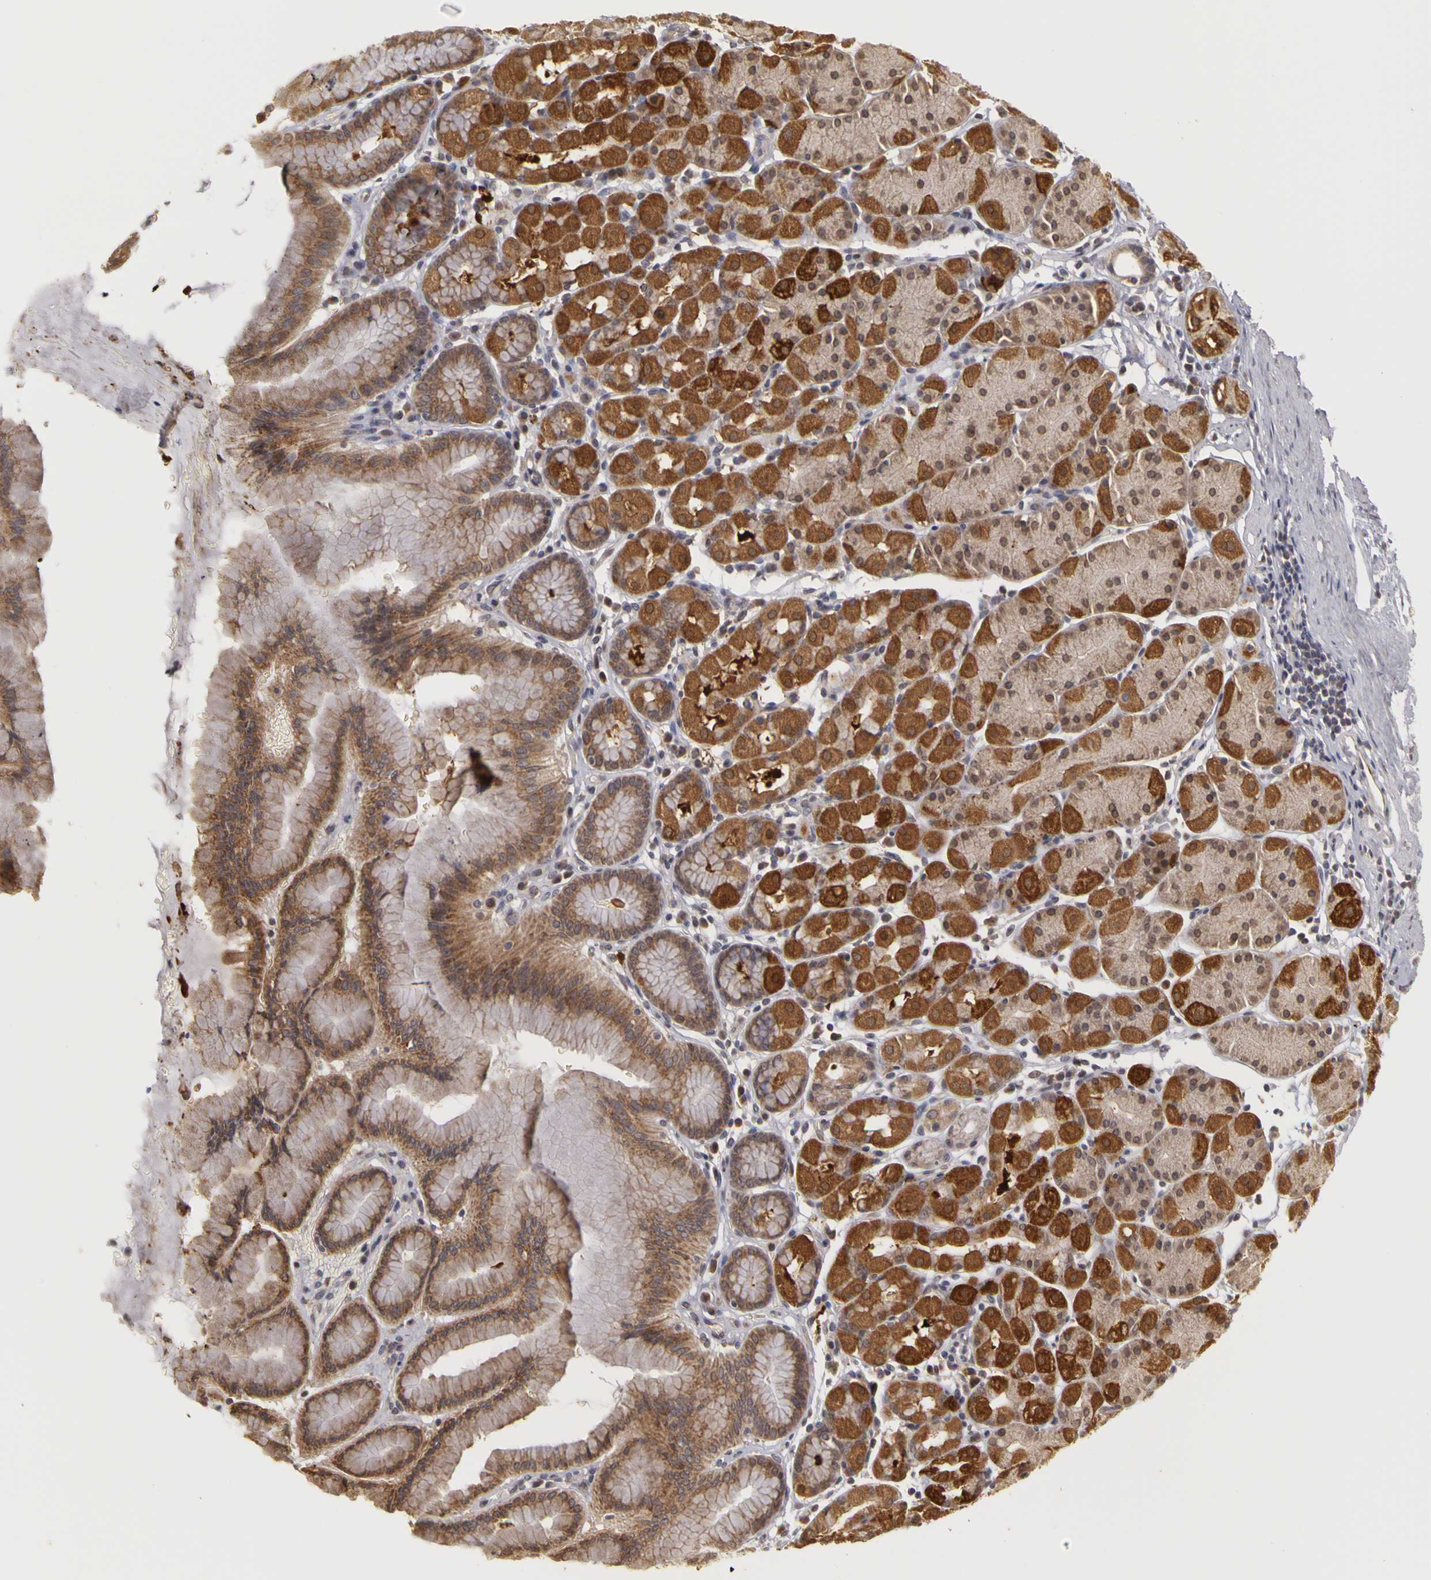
{"staining": {"intensity": "strong", "quantity": "25%-75%", "location": "cytoplasmic/membranous"}, "tissue": "stomach", "cell_type": "Glandular cells", "image_type": "normal", "snomed": [{"axis": "morphology", "description": "Normal tissue, NOS"}, {"axis": "topography", "description": "Stomach, lower"}], "caption": "Unremarkable stomach exhibits strong cytoplasmic/membranous staining in about 25%-75% of glandular cells.", "gene": "FRMD7", "patient": {"sex": "male", "age": 56}}